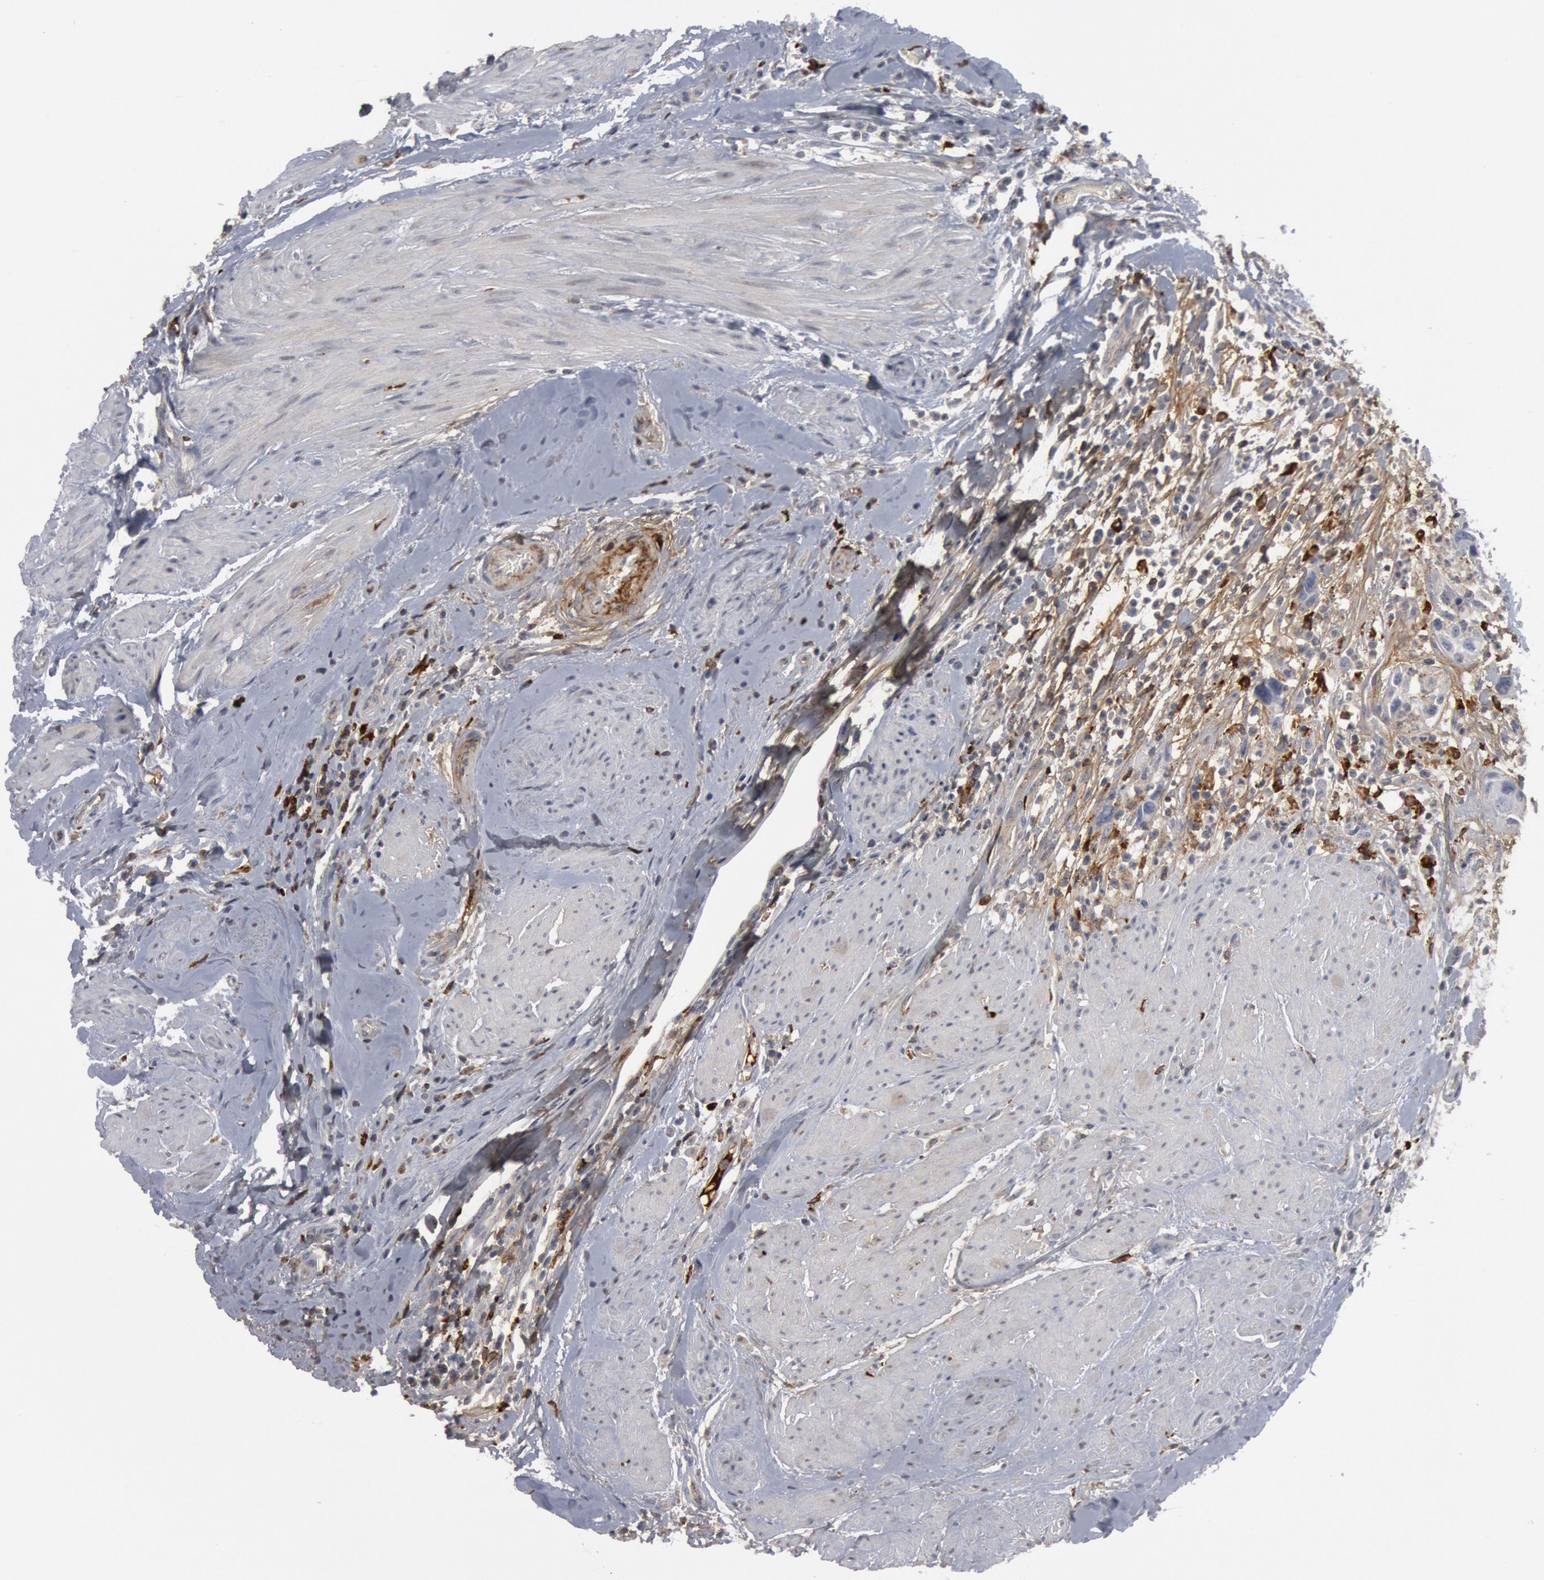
{"staining": {"intensity": "negative", "quantity": "none", "location": "none"}, "tissue": "urothelial cancer", "cell_type": "Tumor cells", "image_type": "cancer", "snomed": [{"axis": "morphology", "description": "Urothelial carcinoma, High grade"}, {"axis": "topography", "description": "Urinary bladder"}], "caption": "DAB immunohistochemical staining of human urothelial cancer reveals no significant positivity in tumor cells. The staining is performed using DAB brown chromogen with nuclei counter-stained in using hematoxylin.", "gene": "C1QC", "patient": {"sex": "male", "age": 66}}